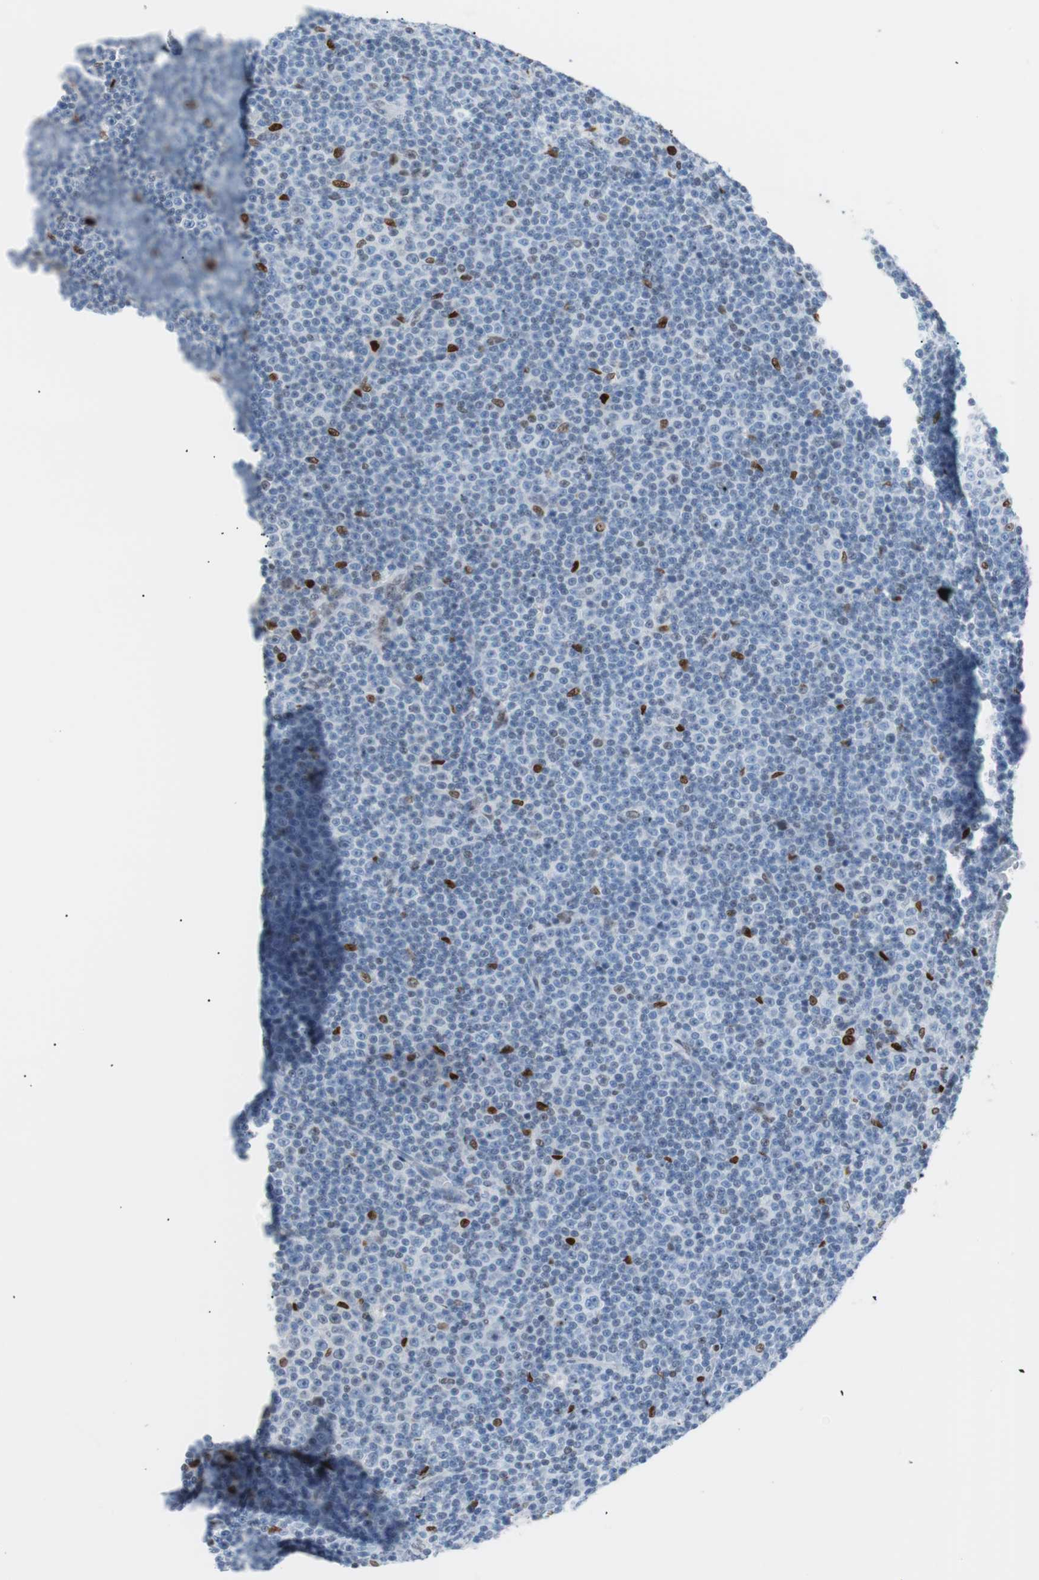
{"staining": {"intensity": "weak", "quantity": "<25%", "location": "nuclear"}, "tissue": "lymphoma", "cell_type": "Tumor cells", "image_type": "cancer", "snomed": [{"axis": "morphology", "description": "Malignant lymphoma, non-Hodgkin's type, Low grade"}, {"axis": "topography", "description": "Lymph node"}], "caption": "Immunohistochemistry (IHC) of human lymphoma displays no positivity in tumor cells. The staining is performed using DAB brown chromogen with nuclei counter-stained in using hematoxylin.", "gene": "CEBPB", "patient": {"sex": "female", "age": 67}}